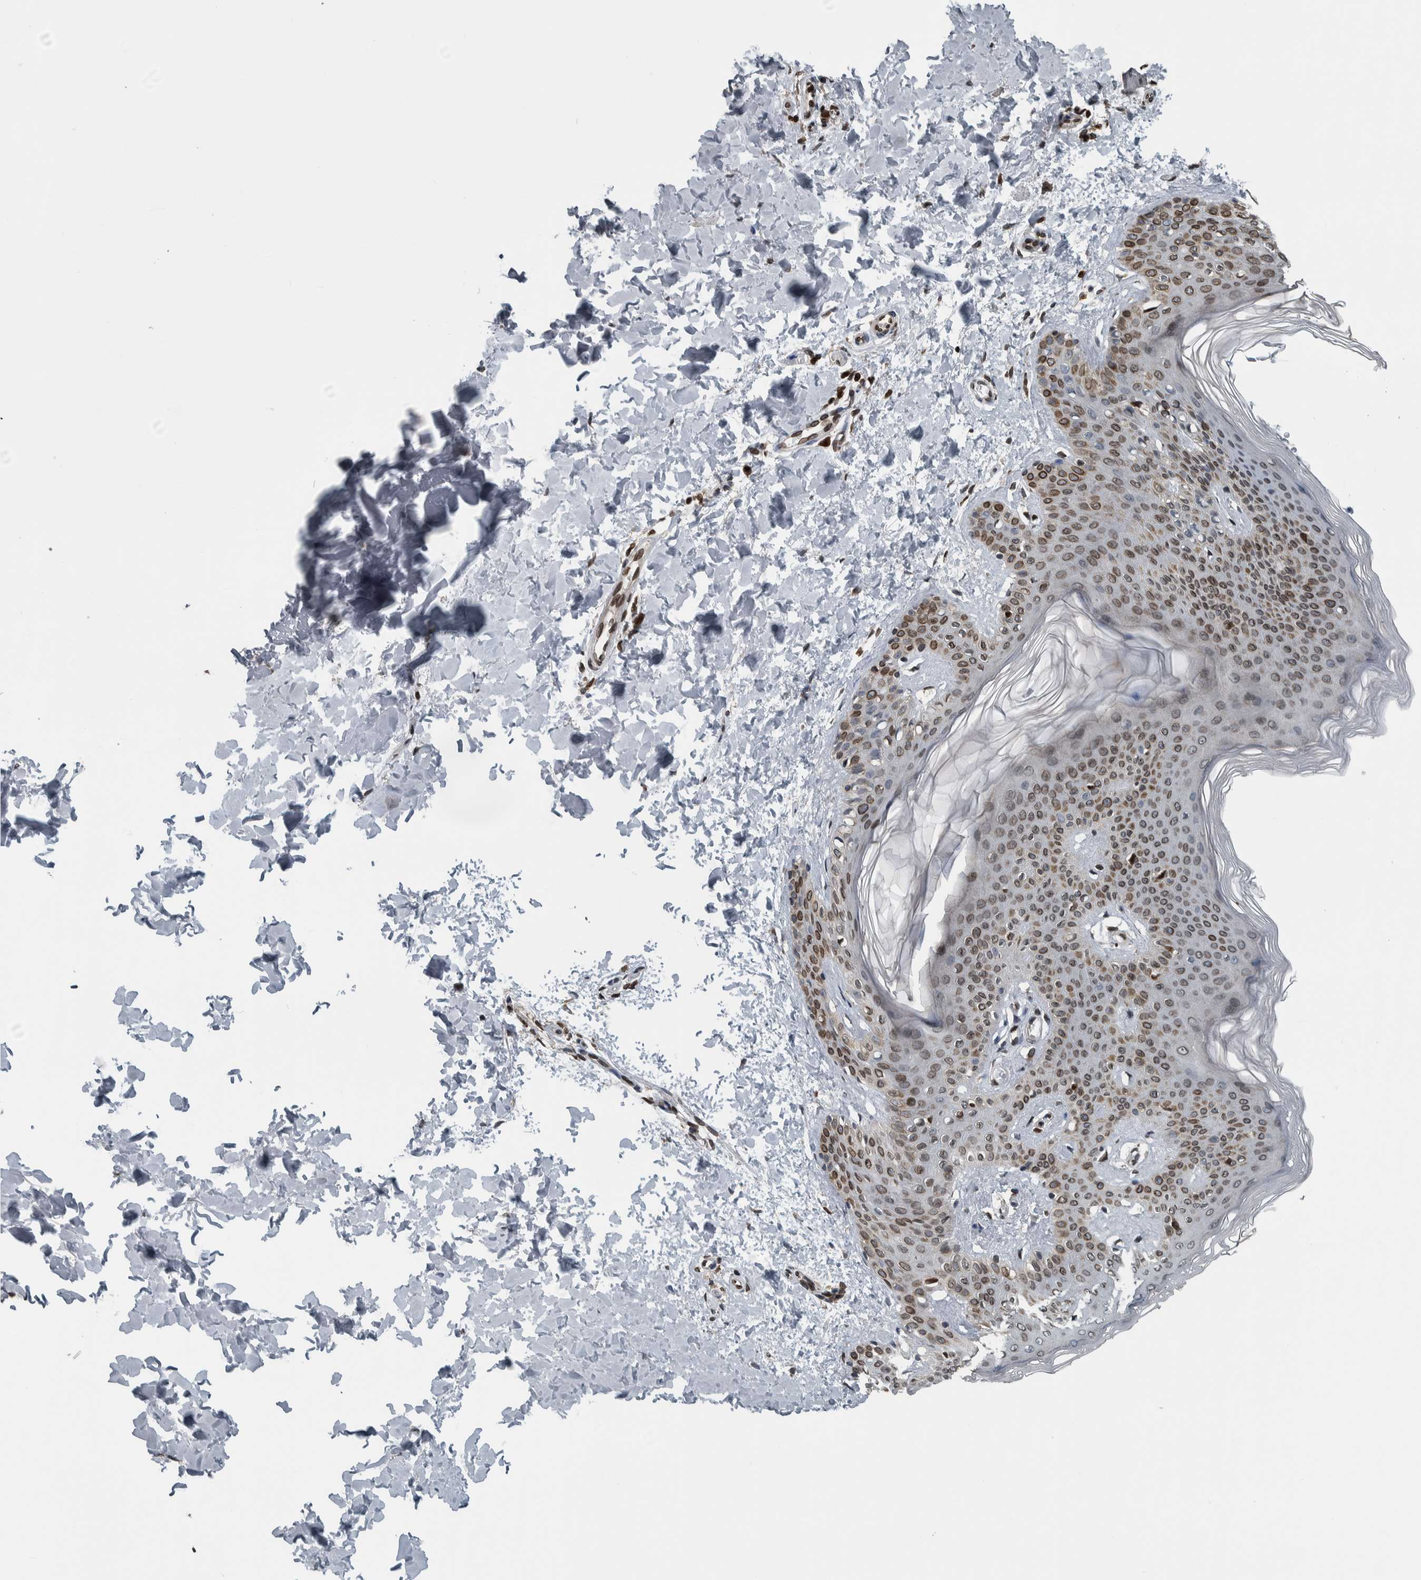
{"staining": {"intensity": "strong", "quantity": ">75%", "location": "nuclear"}, "tissue": "skin", "cell_type": "Fibroblasts", "image_type": "normal", "snomed": [{"axis": "morphology", "description": "Normal tissue, NOS"}, {"axis": "morphology", "description": "Neoplasm, benign, NOS"}, {"axis": "topography", "description": "Skin"}, {"axis": "topography", "description": "Soft tissue"}], "caption": "The histopathology image reveals staining of unremarkable skin, revealing strong nuclear protein expression (brown color) within fibroblasts. The staining was performed using DAB, with brown indicating positive protein expression. Nuclei are stained blue with hematoxylin.", "gene": "FAM135B", "patient": {"sex": "male", "age": 26}}